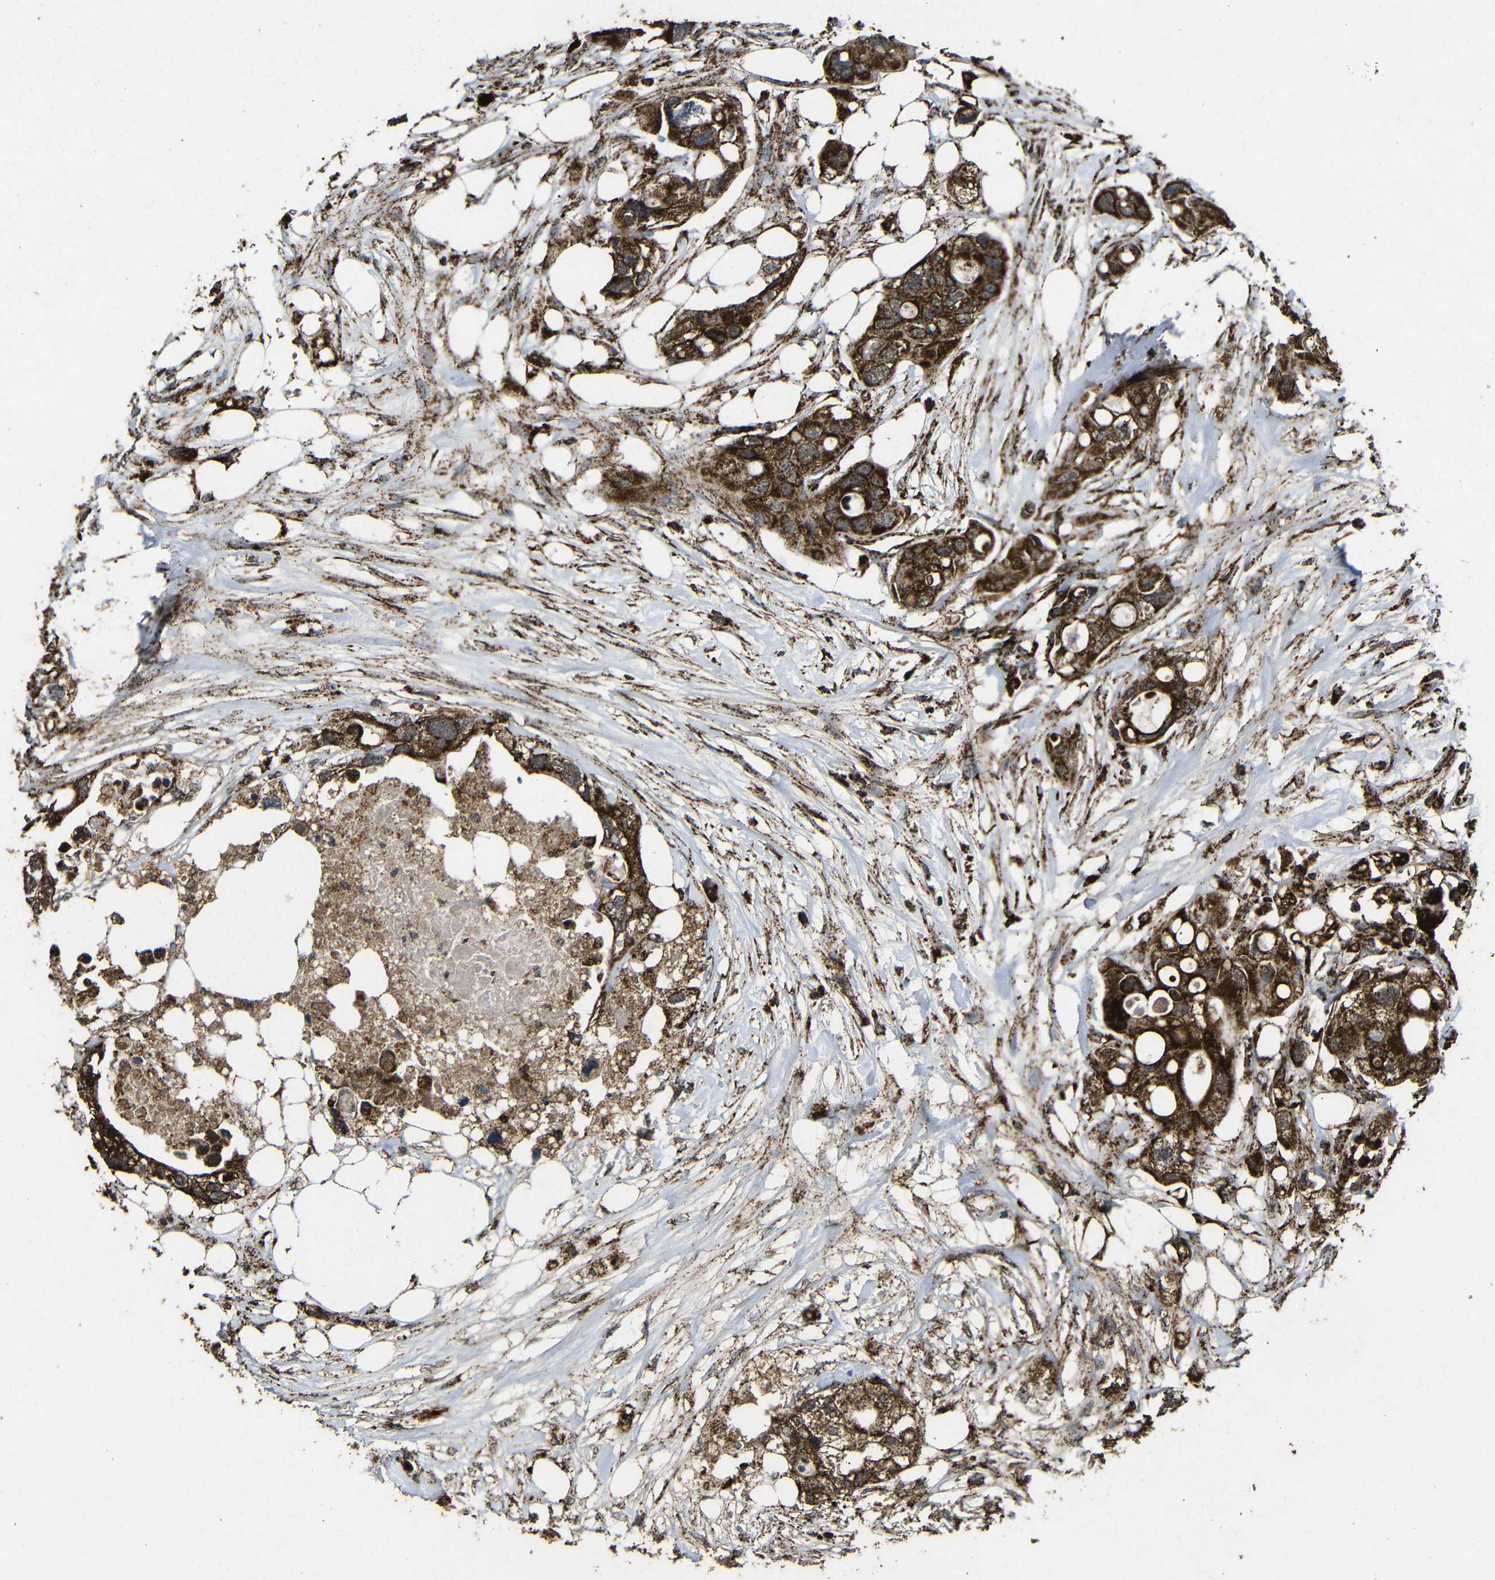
{"staining": {"intensity": "strong", "quantity": ">75%", "location": "cytoplasmic/membranous"}, "tissue": "colorectal cancer", "cell_type": "Tumor cells", "image_type": "cancer", "snomed": [{"axis": "morphology", "description": "Adenocarcinoma, NOS"}, {"axis": "topography", "description": "Colon"}], "caption": "An image showing strong cytoplasmic/membranous expression in approximately >75% of tumor cells in colorectal cancer, as visualized by brown immunohistochemical staining.", "gene": "ATP5F1A", "patient": {"sex": "female", "age": 57}}